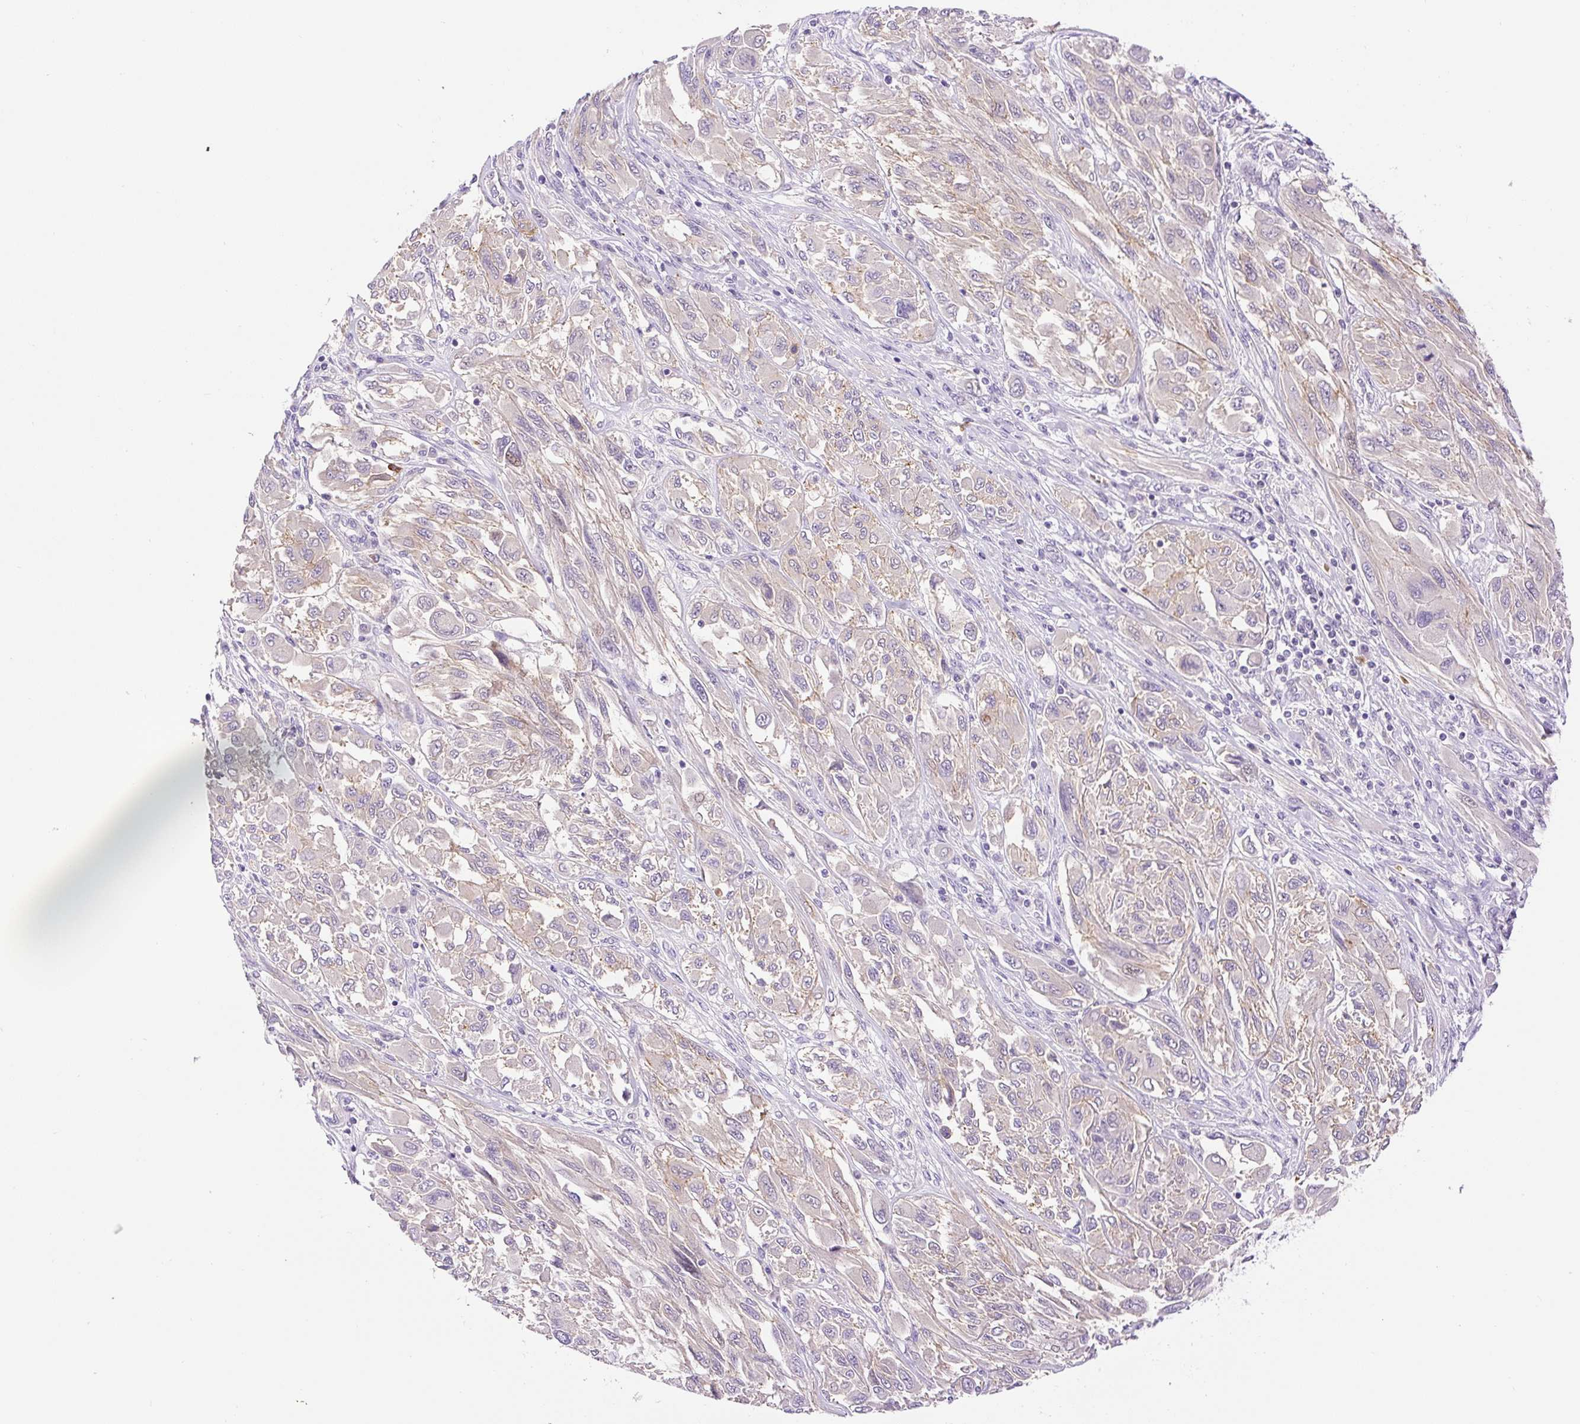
{"staining": {"intensity": "weak", "quantity": "<25%", "location": "cytoplasmic/membranous"}, "tissue": "melanoma", "cell_type": "Tumor cells", "image_type": "cancer", "snomed": [{"axis": "morphology", "description": "Malignant melanoma, NOS"}, {"axis": "topography", "description": "Skin"}], "caption": "Tumor cells are negative for brown protein staining in melanoma. (Brightfield microscopy of DAB immunohistochemistry (IHC) at high magnification).", "gene": "LHFPL5", "patient": {"sex": "female", "age": 91}}